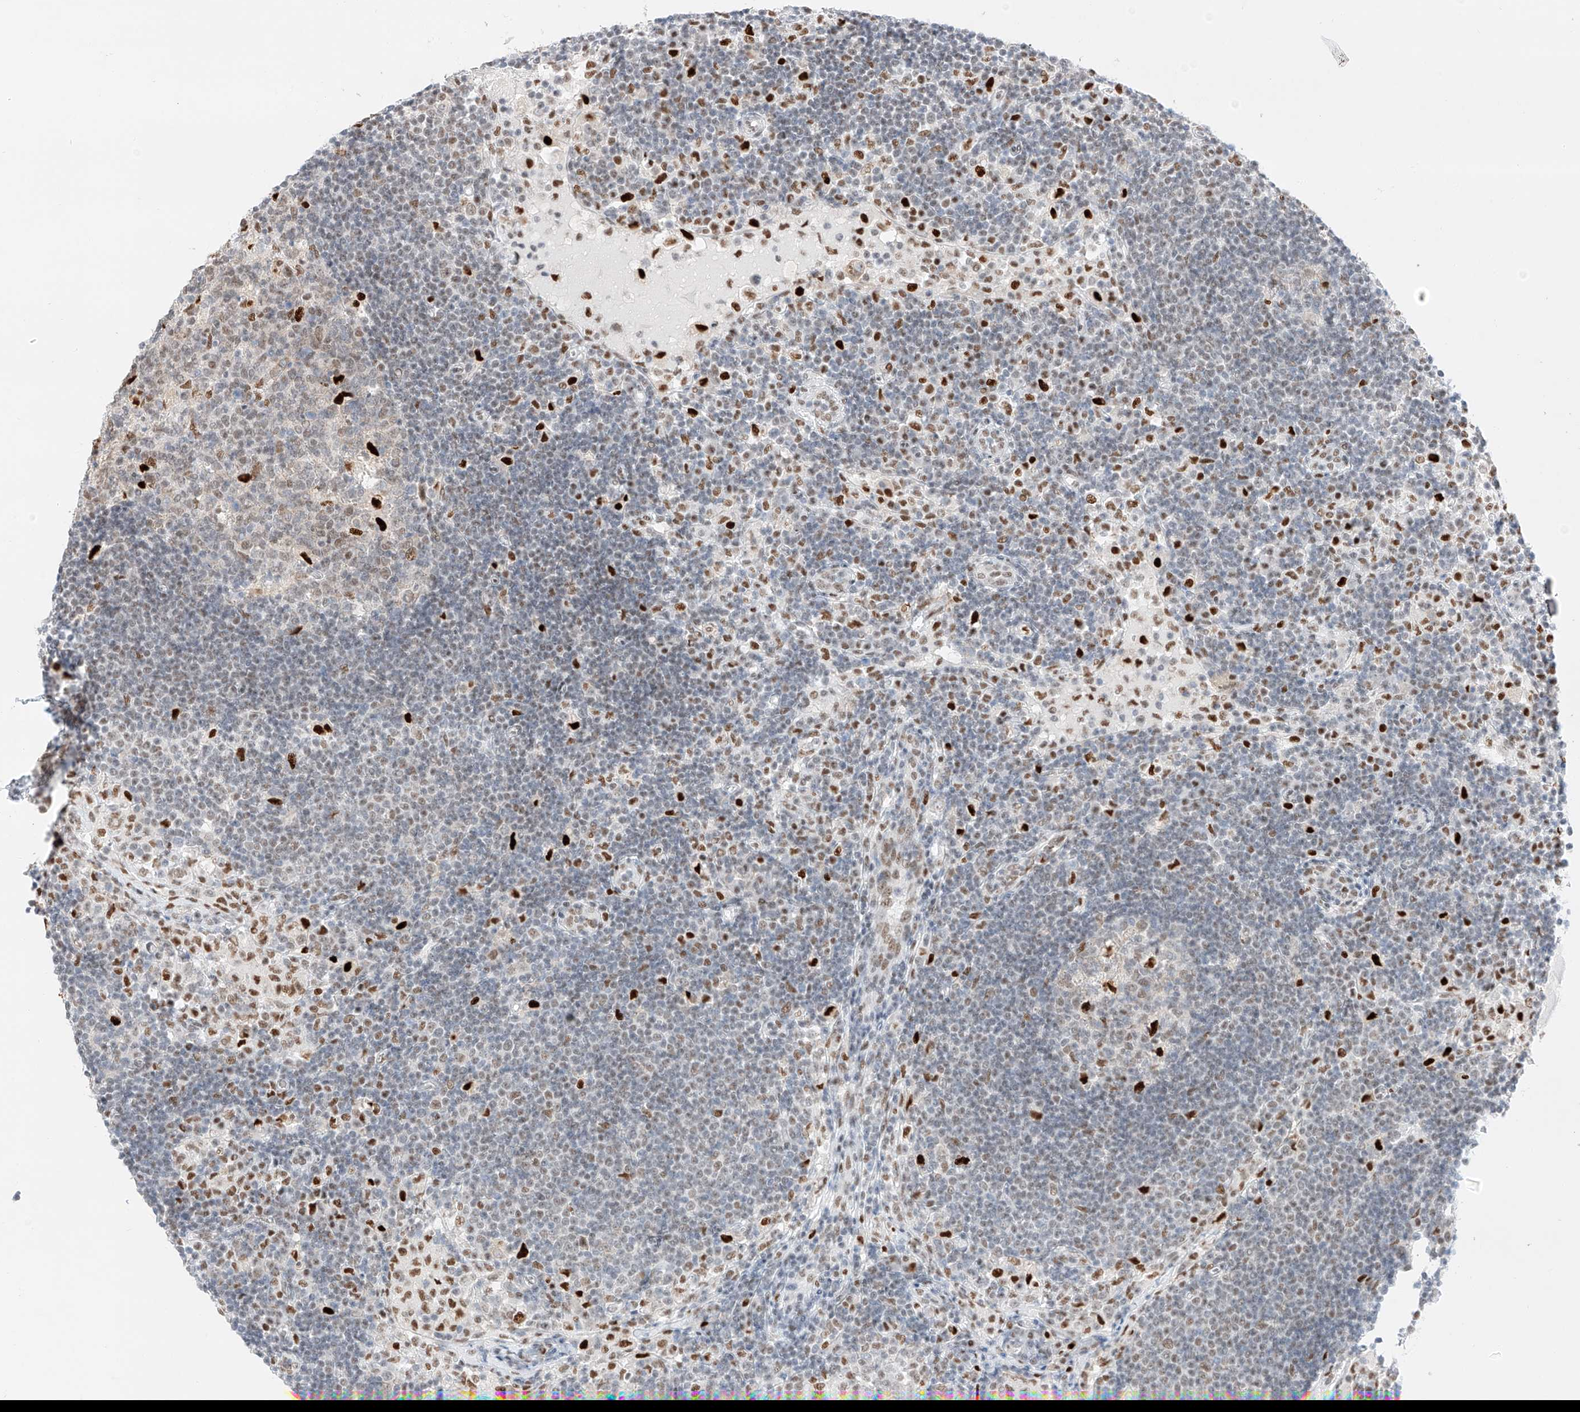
{"staining": {"intensity": "strong", "quantity": "<25%", "location": "nuclear"}, "tissue": "lymph node", "cell_type": "Germinal center cells", "image_type": "normal", "snomed": [{"axis": "morphology", "description": "Normal tissue, NOS"}, {"axis": "topography", "description": "Lymph node"}], "caption": "Immunohistochemical staining of benign lymph node reveals medium levels of strong nuclear staining in approximately <25% of germinal center cells.", "gene": "APIP", "patient": {"sex": "female", "age": 53}}